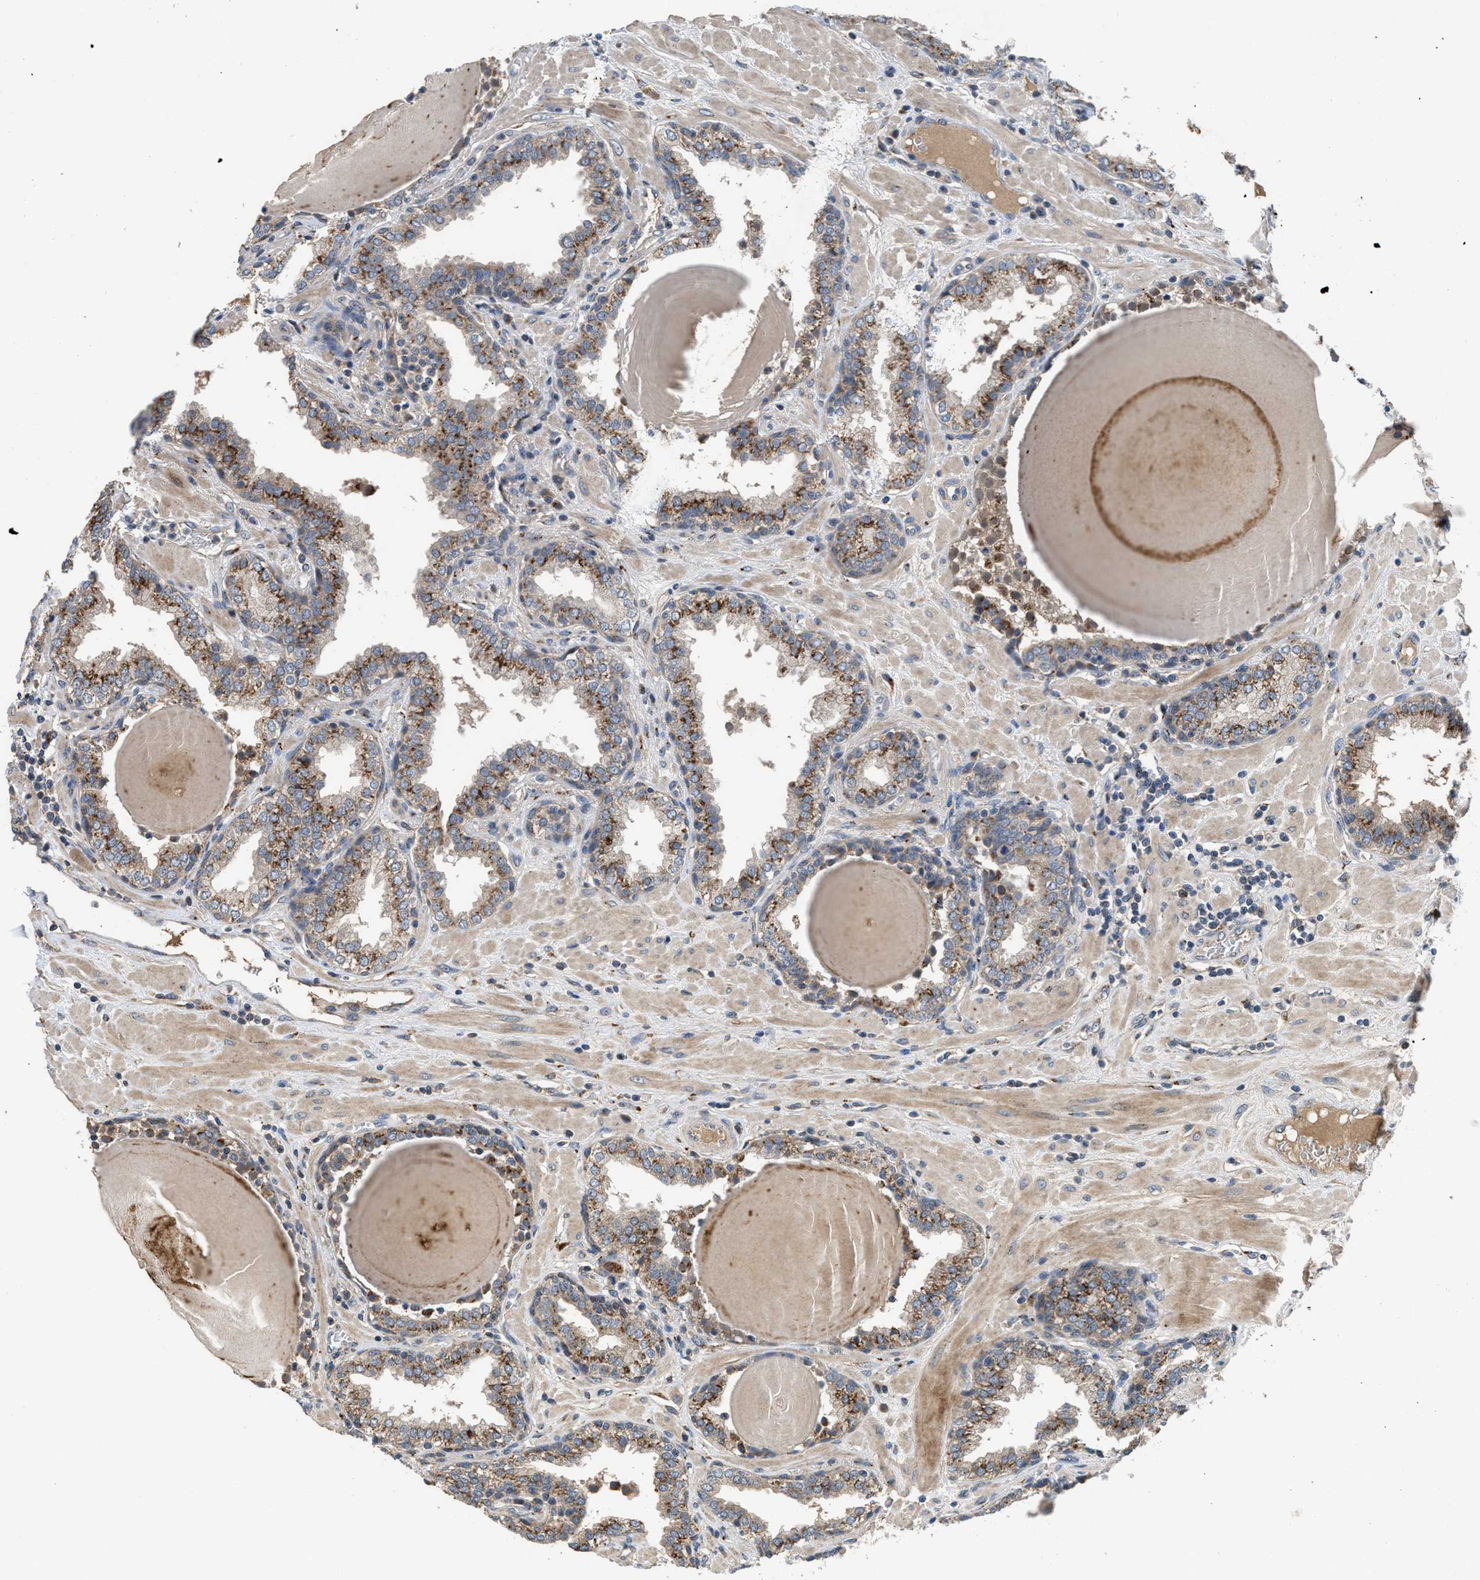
{"staining": {"intensity": "moderate", "quantity": ">75%", "location": "cytoplasmic/membranous"}, "tissue": "prostate", "cell_type": "Glandular cells", "image_type": "normal", "snomed": [{"axis": "morphology", "description": "Normal tissue, NOS"}, {"axis": "topography", "description": "Prostate"}], "caption": "Protein expression analysis of normal prostate reveals moderate cytoplasmic/membranous expression in about >75% of glandular cells. The protein is shown in brown color, while the nuclei are stained blue.", "gene": "SIK2", "patient": {"sex": "male", "age": 51}}